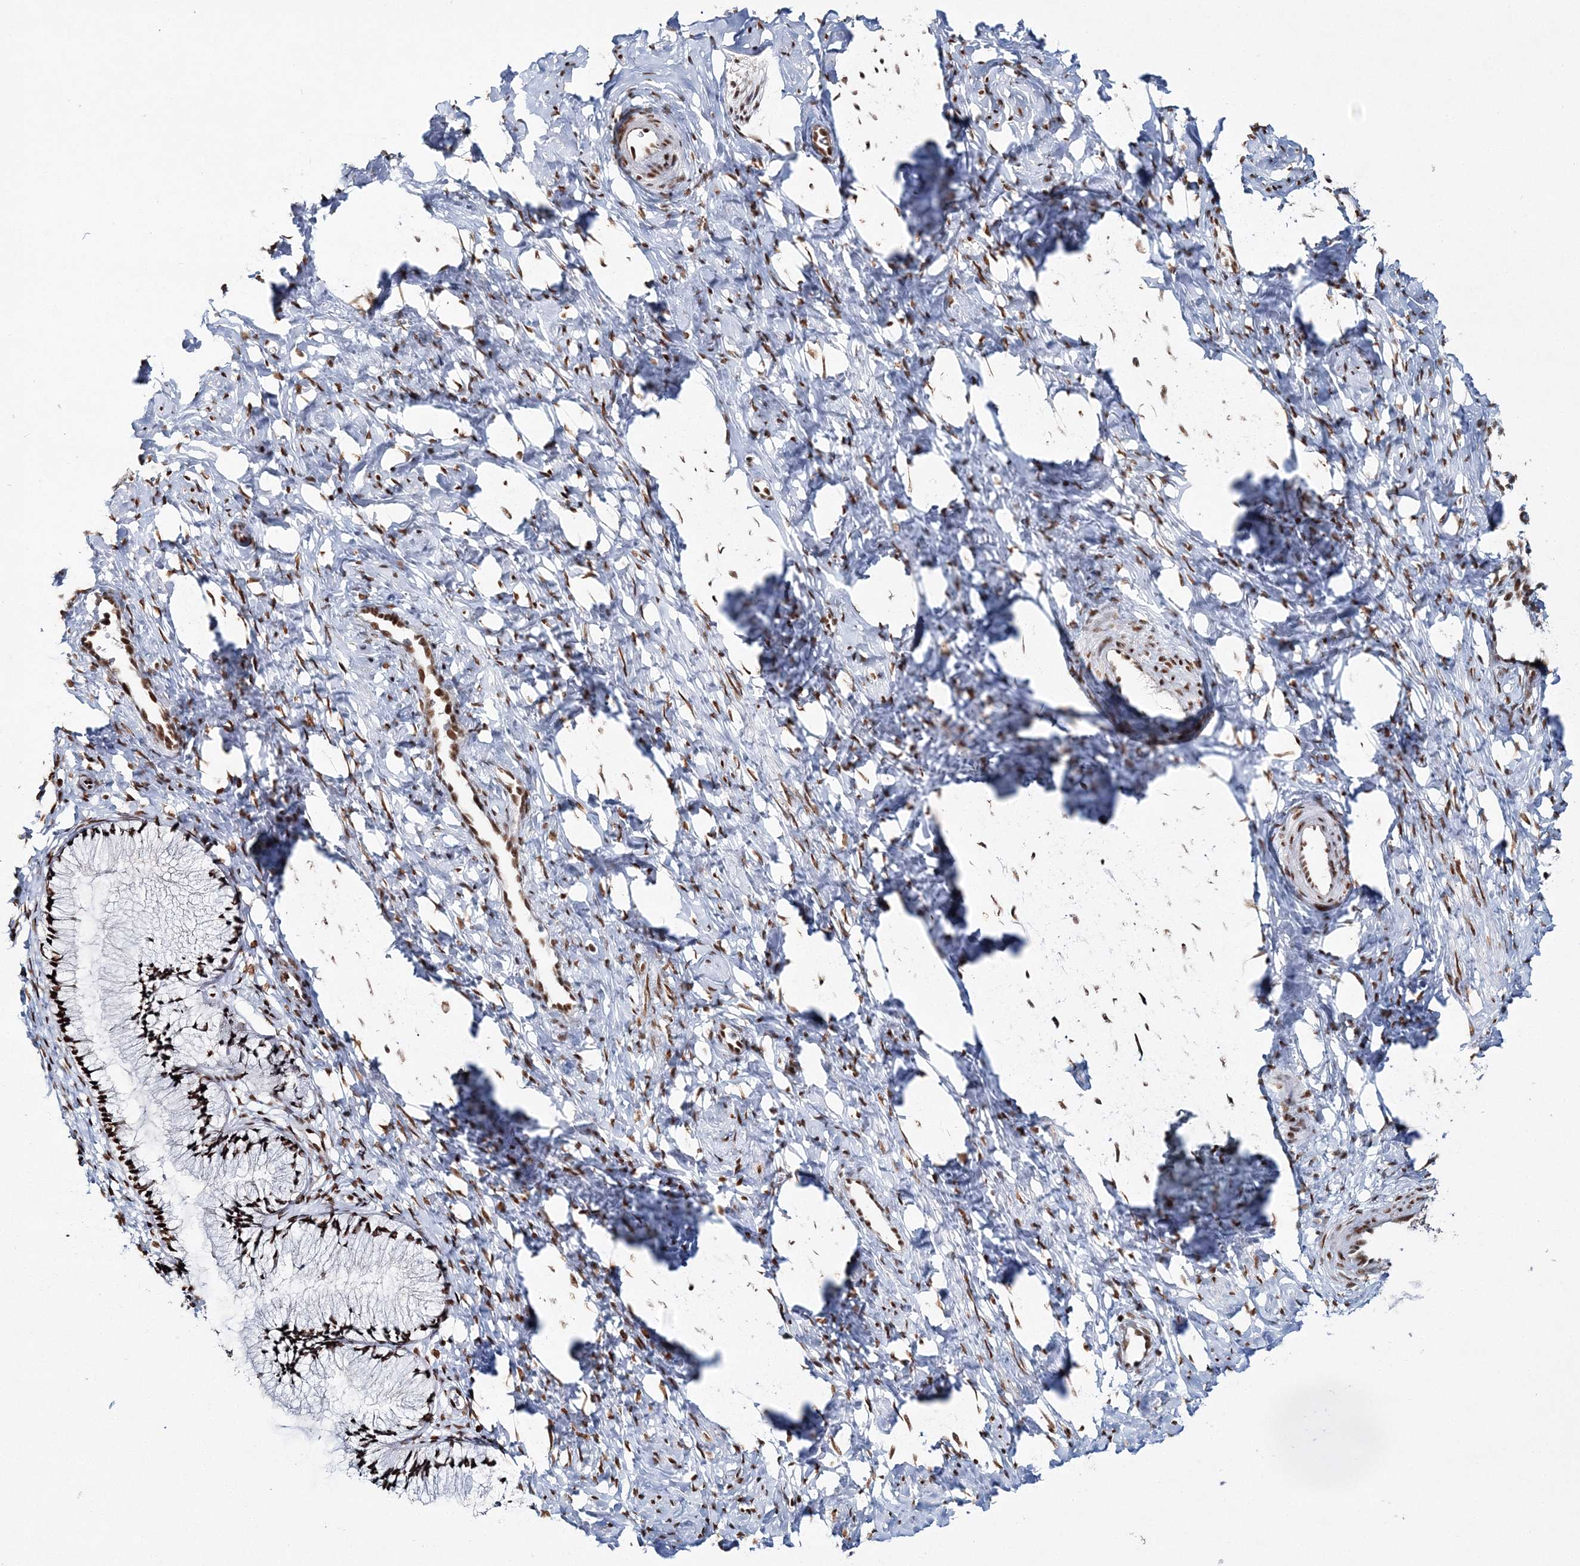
{"staining": {"intensity": "strong", "quantity": ">75%", "location": "nuclear"}, "tissue": "cervix", "cell_type": "Glandular cells", "image_type": "normal", "snomed": [{"axis": "morphology", "description": "Normal tissue, NOS"}, {"axis": "topography", "description": "Cervix"}], "caption": "Glandular cells demonstrate high levels of strong nuclear positivity in approximately >75% of cells in unremarkable cervix. Using DAB (3,3'-diaminobenzidine) (brown) and hematoxylin (blue) stains, captured at high magnification using brightfield microscopy.", "gene": "ENSG00000290315", "patient": {"sex": "female", "age": 27}}